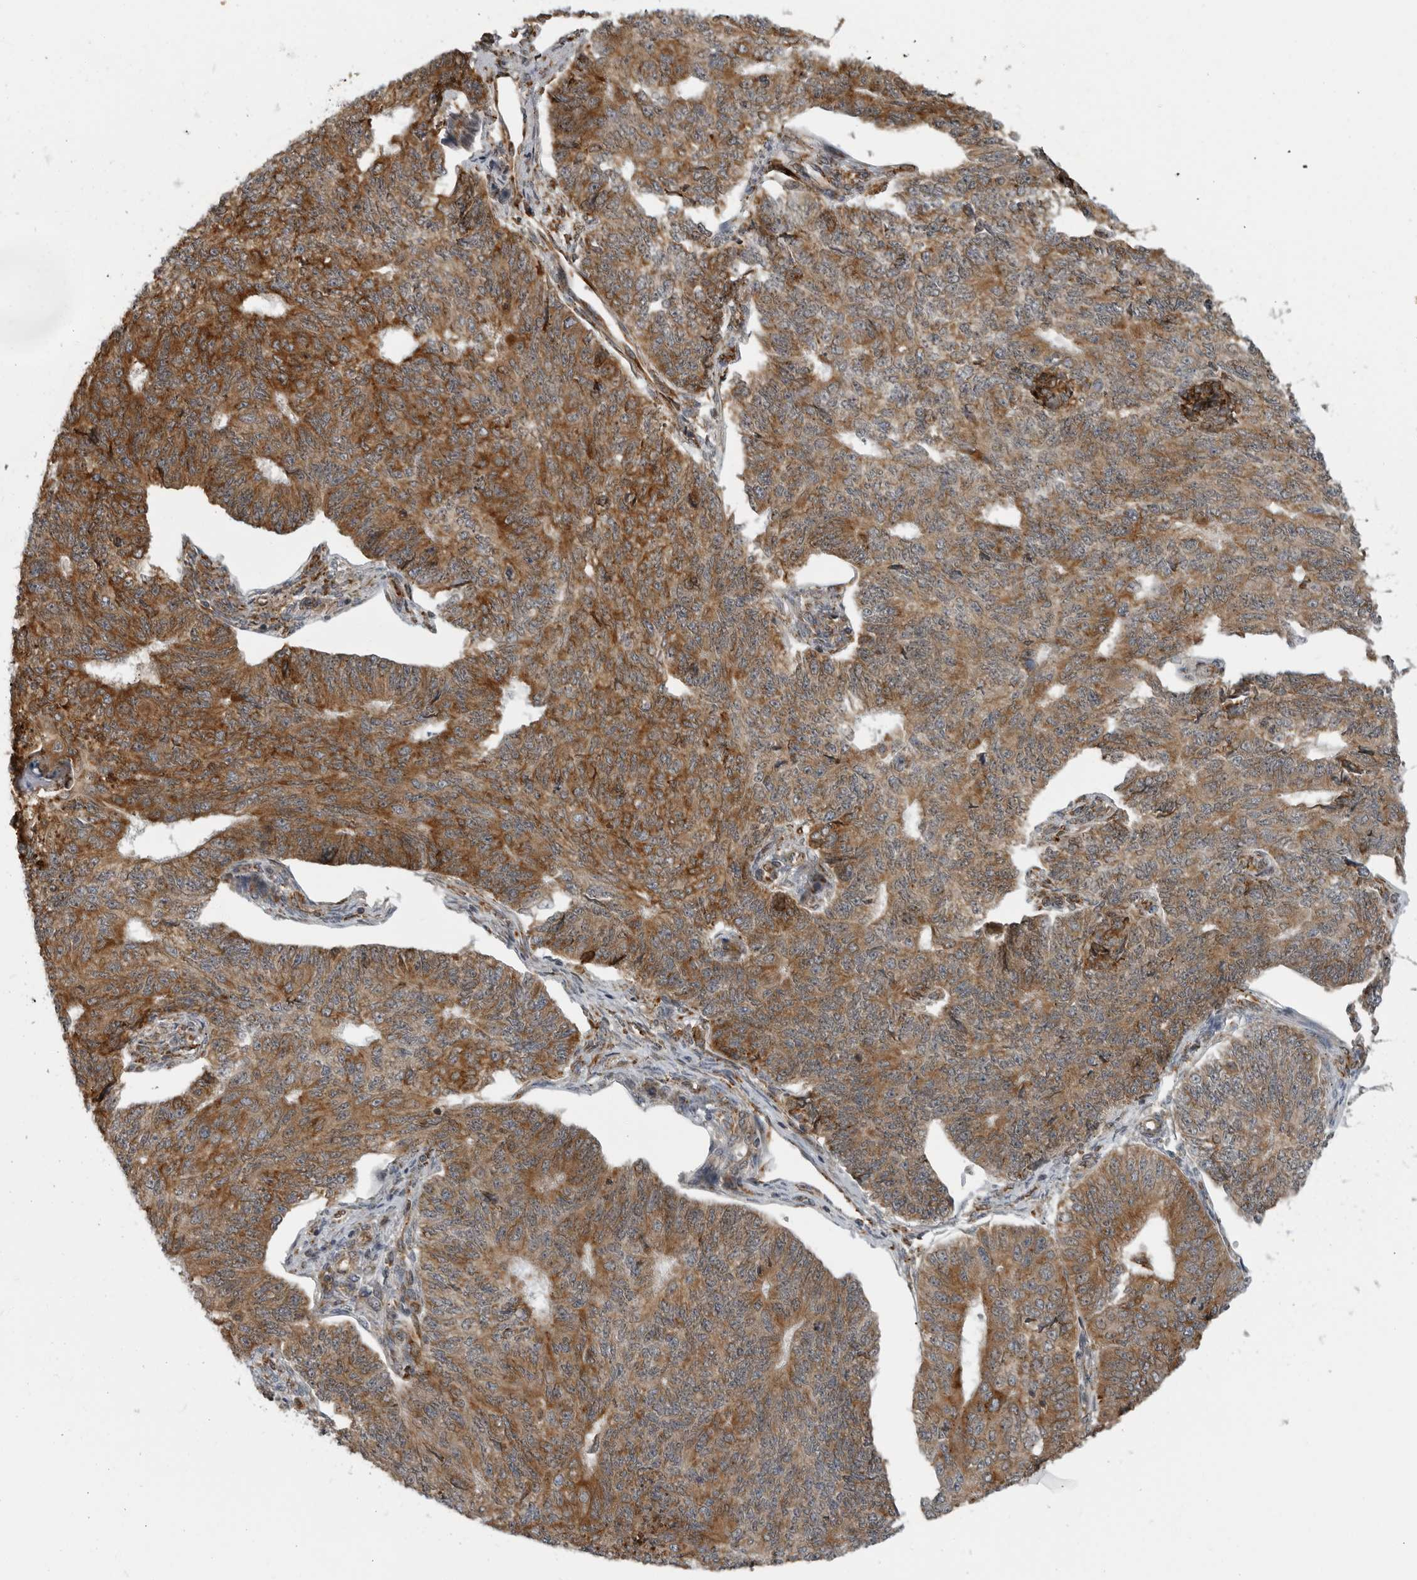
{"staining": {"intensity": "strong", "quantity": ">75%", "location": "cytoplasmic/membranous"}, "tissue": "endometrial cancer", "cell_type": "Tumor cells", "image_type": "cancer", "snomed": [{"axis": "morphology", "description": "Adenocarcinoma, NOS"}, {"axis": "topography", "description": "Endometrium"}], "caption": "The image reveals a brown stain indicating the presence of a protein in the cytoplasmic/membranous of tumor cells in adenocarcinoma (endometrial). (IHC, brightfield microscopy, high magnification).", "gene": "ALPK2", "patient": {"sex": "female", "age": 32}}